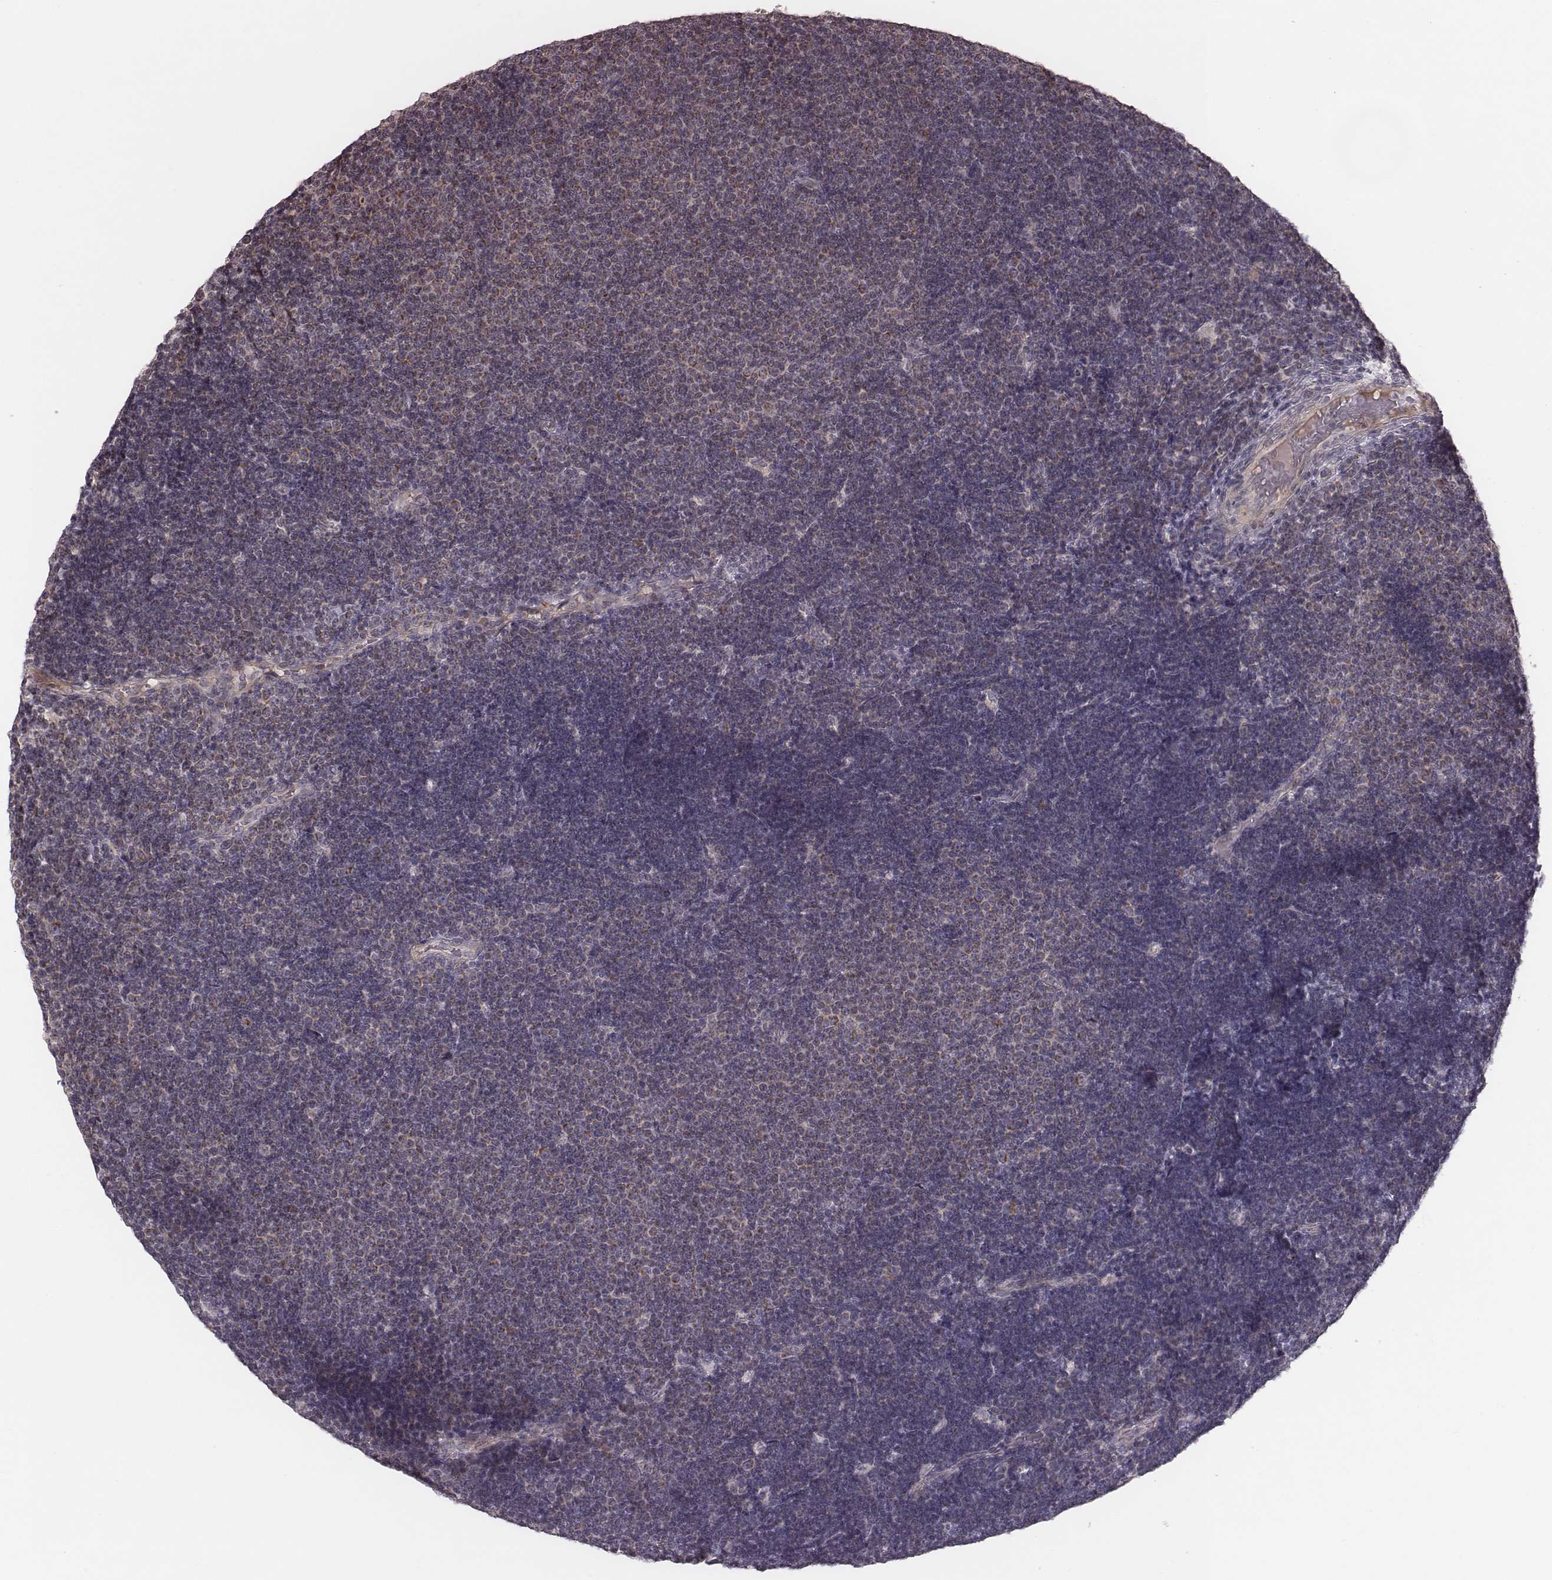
{"staining": {"intensity": "moderate", "quantity": "<25%", "location": "cytoplasmic/membranous"}, "tissue": "lymphoma", "cell_type": "Tumor cells", "image_type": "cancer", "snomed": [{"axis": "morphology", "description": "Malignant lymphoma, non-Hodgkin's type, Low grade"}, {"axis": "topography", "description": "Brain"}], "caption": "An immunohistochemistry (IHC) image of tumor tissue is shown. Protein staining in brown shows moderate cytoplasmic/membranous positivity in low-grade malignant lymphoma, non-Hodgkin's type within tumor cells. Immunohistochemistry (ihc) stains the protein in brown and the nuclei are stained blue.", "gene": "MRPS27", "patient": {"sex": "female", "age": 66}}